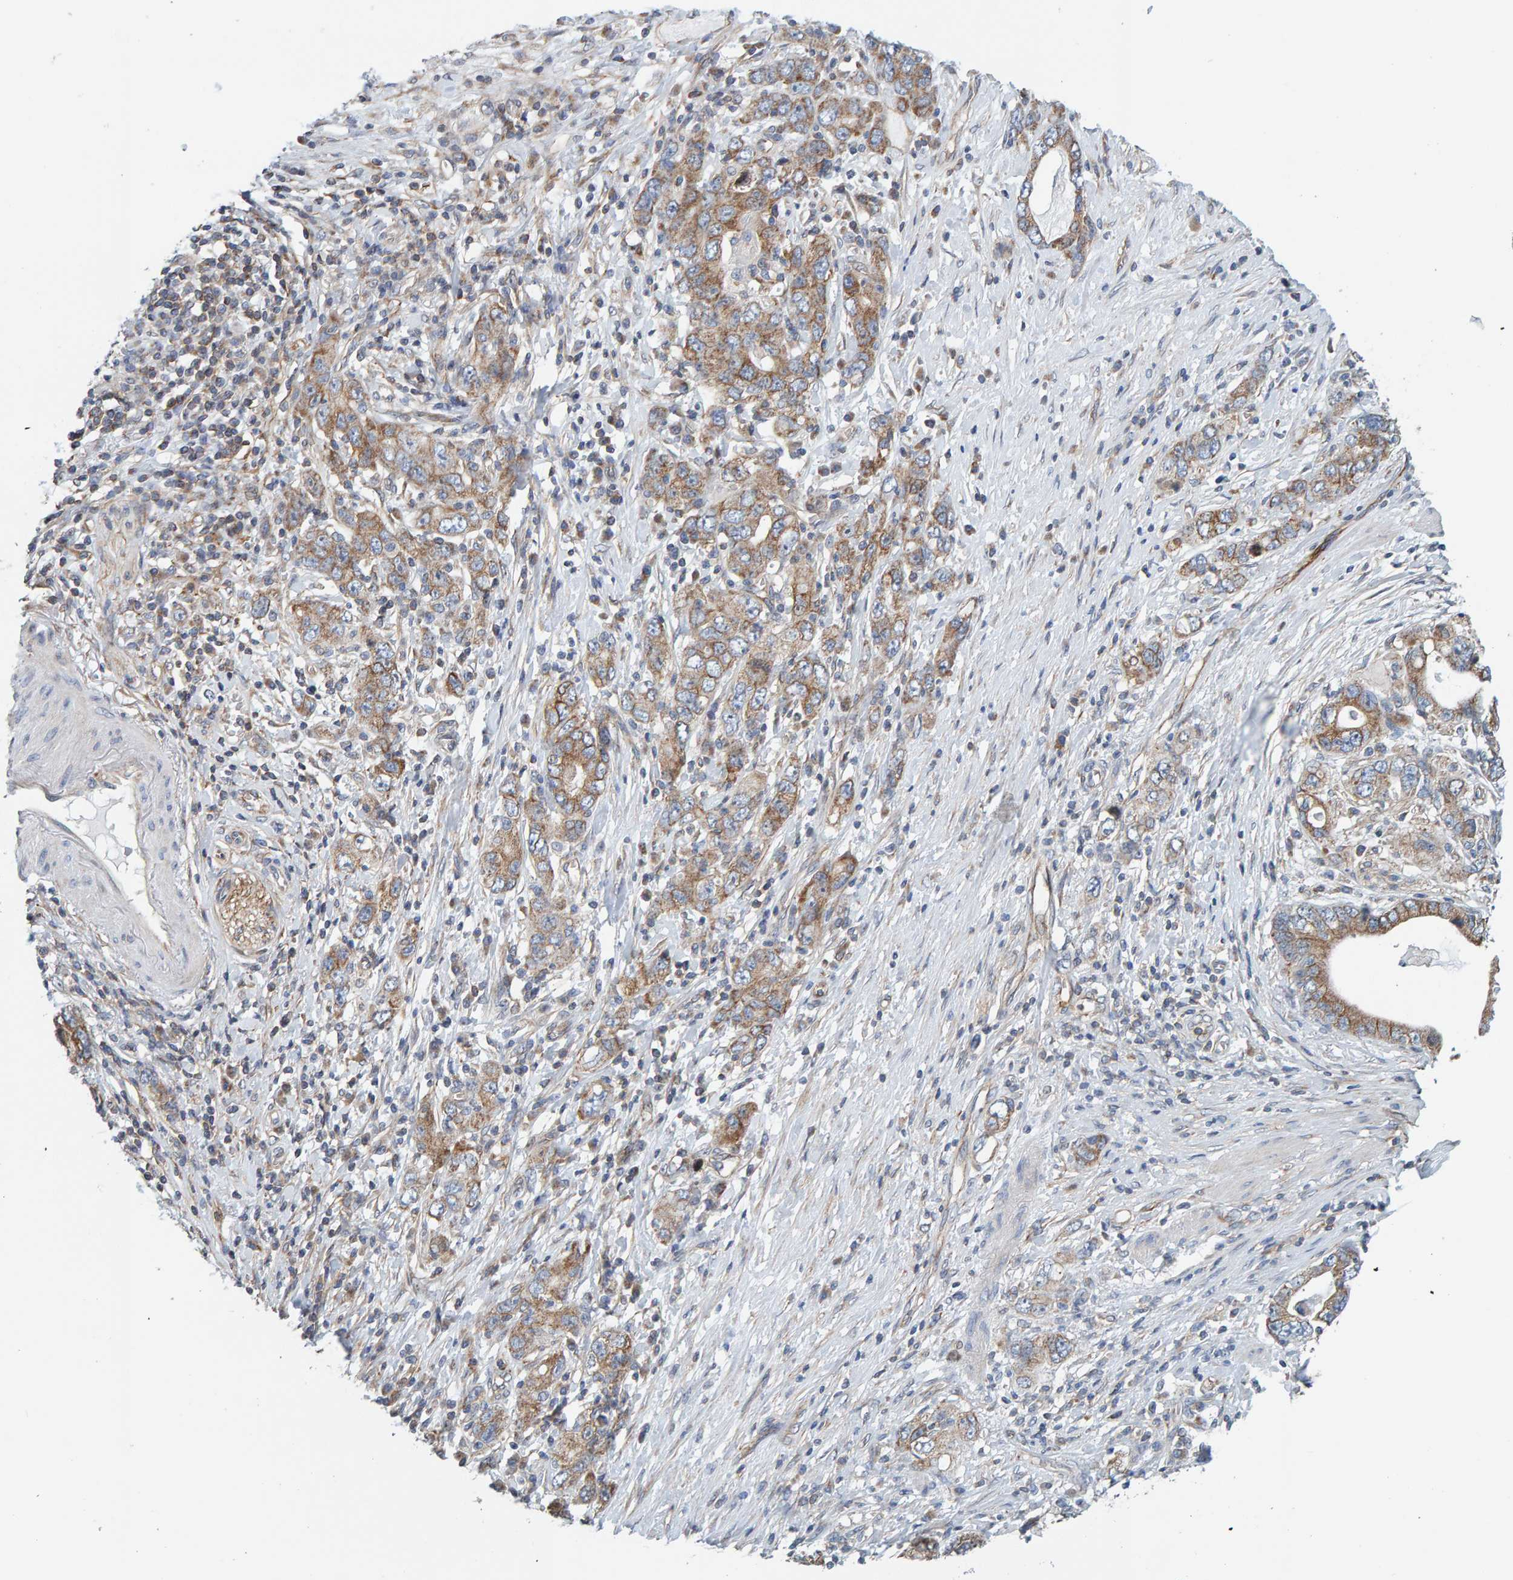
{"staining": {"intensity": "moderate", "quantity": ">75%", "location": "cytoplasmic/membranous"}, "tissue": "stomach cancer", "cell_type": "Tumor cells", "image_type": "cancer", "snomed": [{"axis": "morphology", "description": "Adenocarcinoma, NOS"}, {"axis": "topography", "description": "Stomach, lower"}], "caption": "Protein expression analysis of stomach cancer exhibits moderate cytoplasmic/membranous staining in approximately >75% of tumor cells. Immunohistochemistry stains the protein of interest in brown and the nuclei are stained blue.", "gene": "RGP1", "patient": {"sex": "female", "age": 93}}